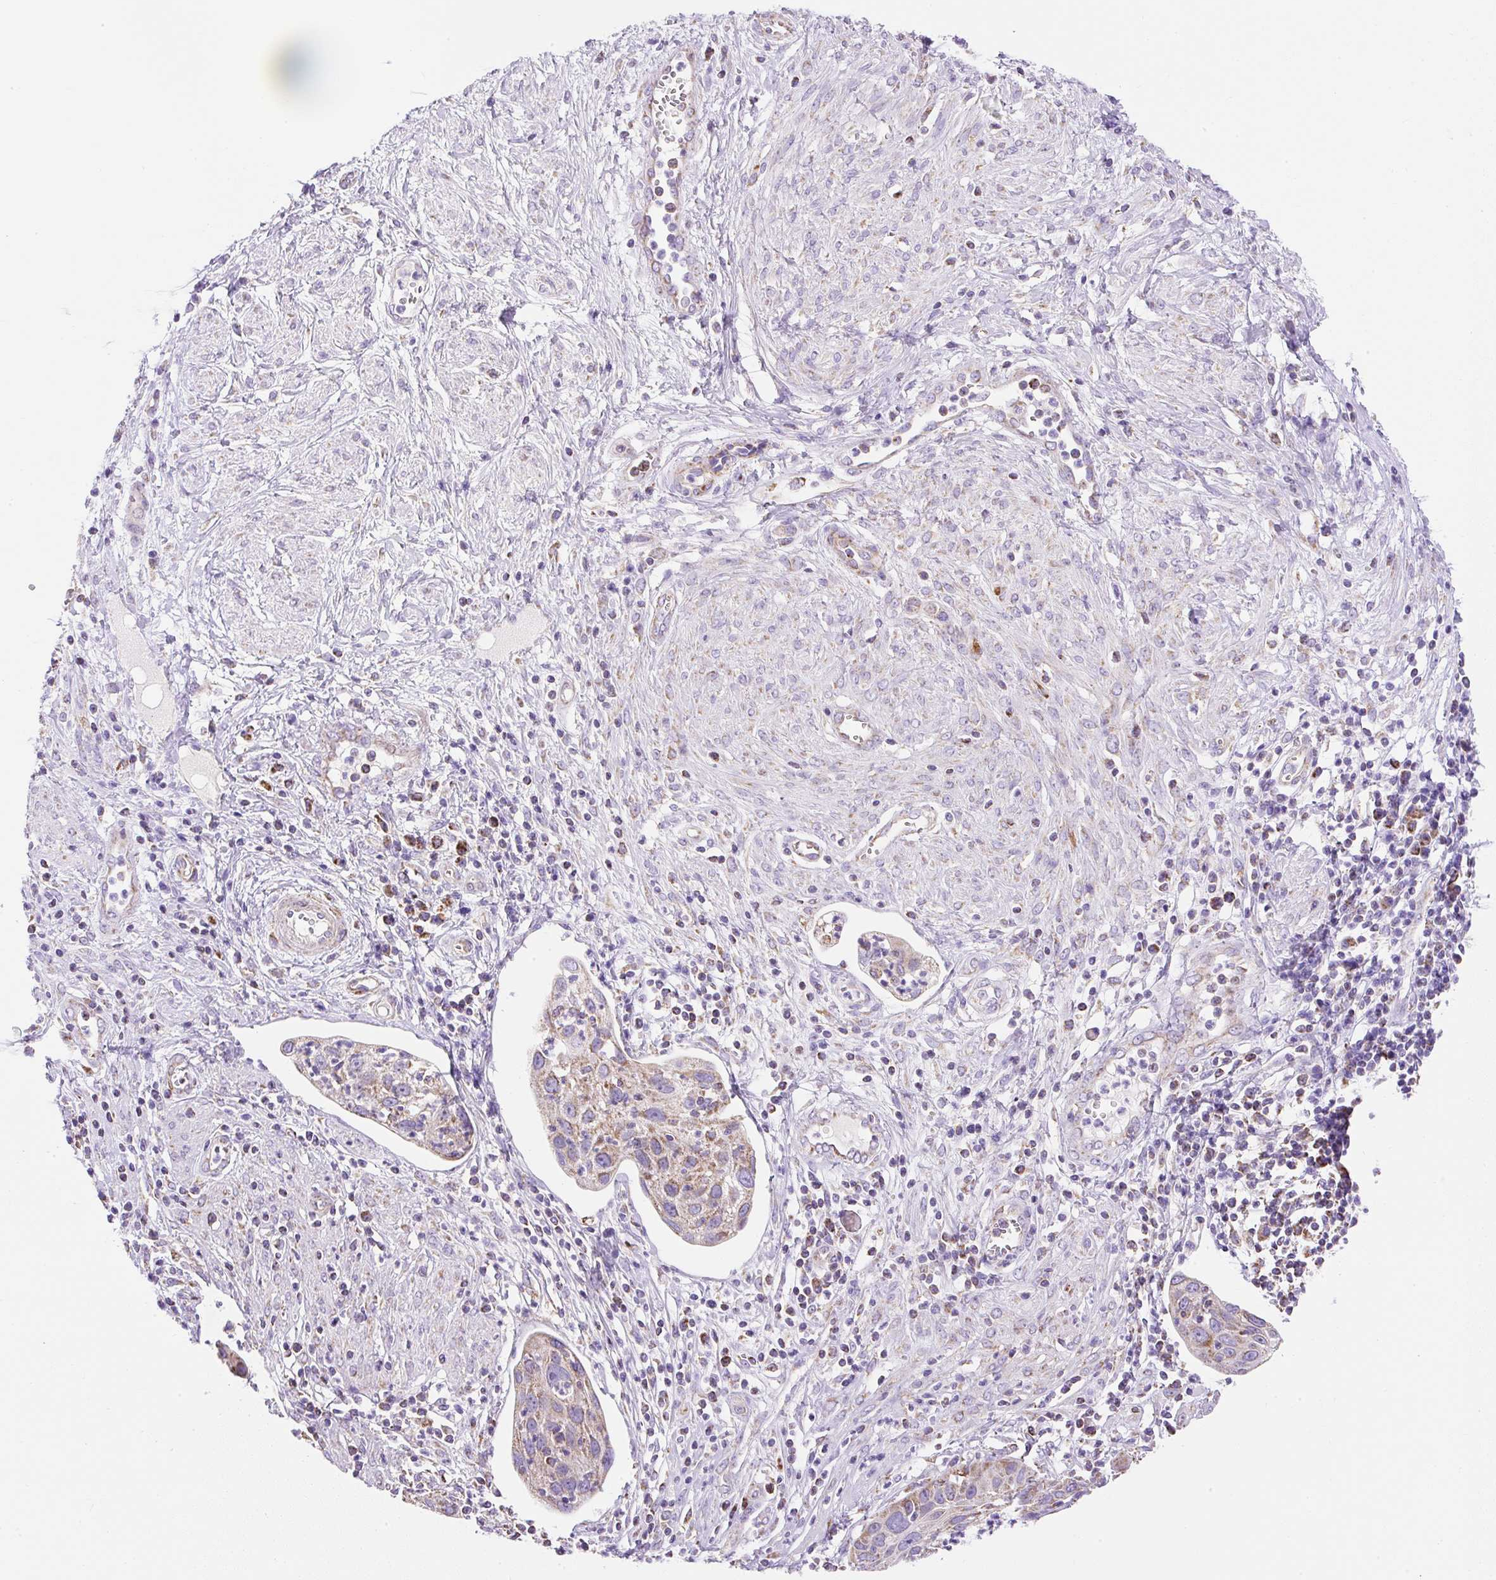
{"staining": {"intensity": "weak", "quantity": ">75%", "location": "cytoplasmic/membranous"}, "tissue": "cervical cancer", "cell_type": "Tumor cells", "image_type": "cancer", "snomed": [{"axis": "morphology", "description": "Squamous cell carcinoma, NOS"}, {"axis": "topography", "description": "Cervix"}], "caption": "Cervical squamous cell carcinoma was stained to show a protein in brown. There is low levels of weak cytoplasmic/membranous expression in about >75% of tumor cells.", "gene": "DAAM2", "patient": {"sex": "female", "age": 36}}